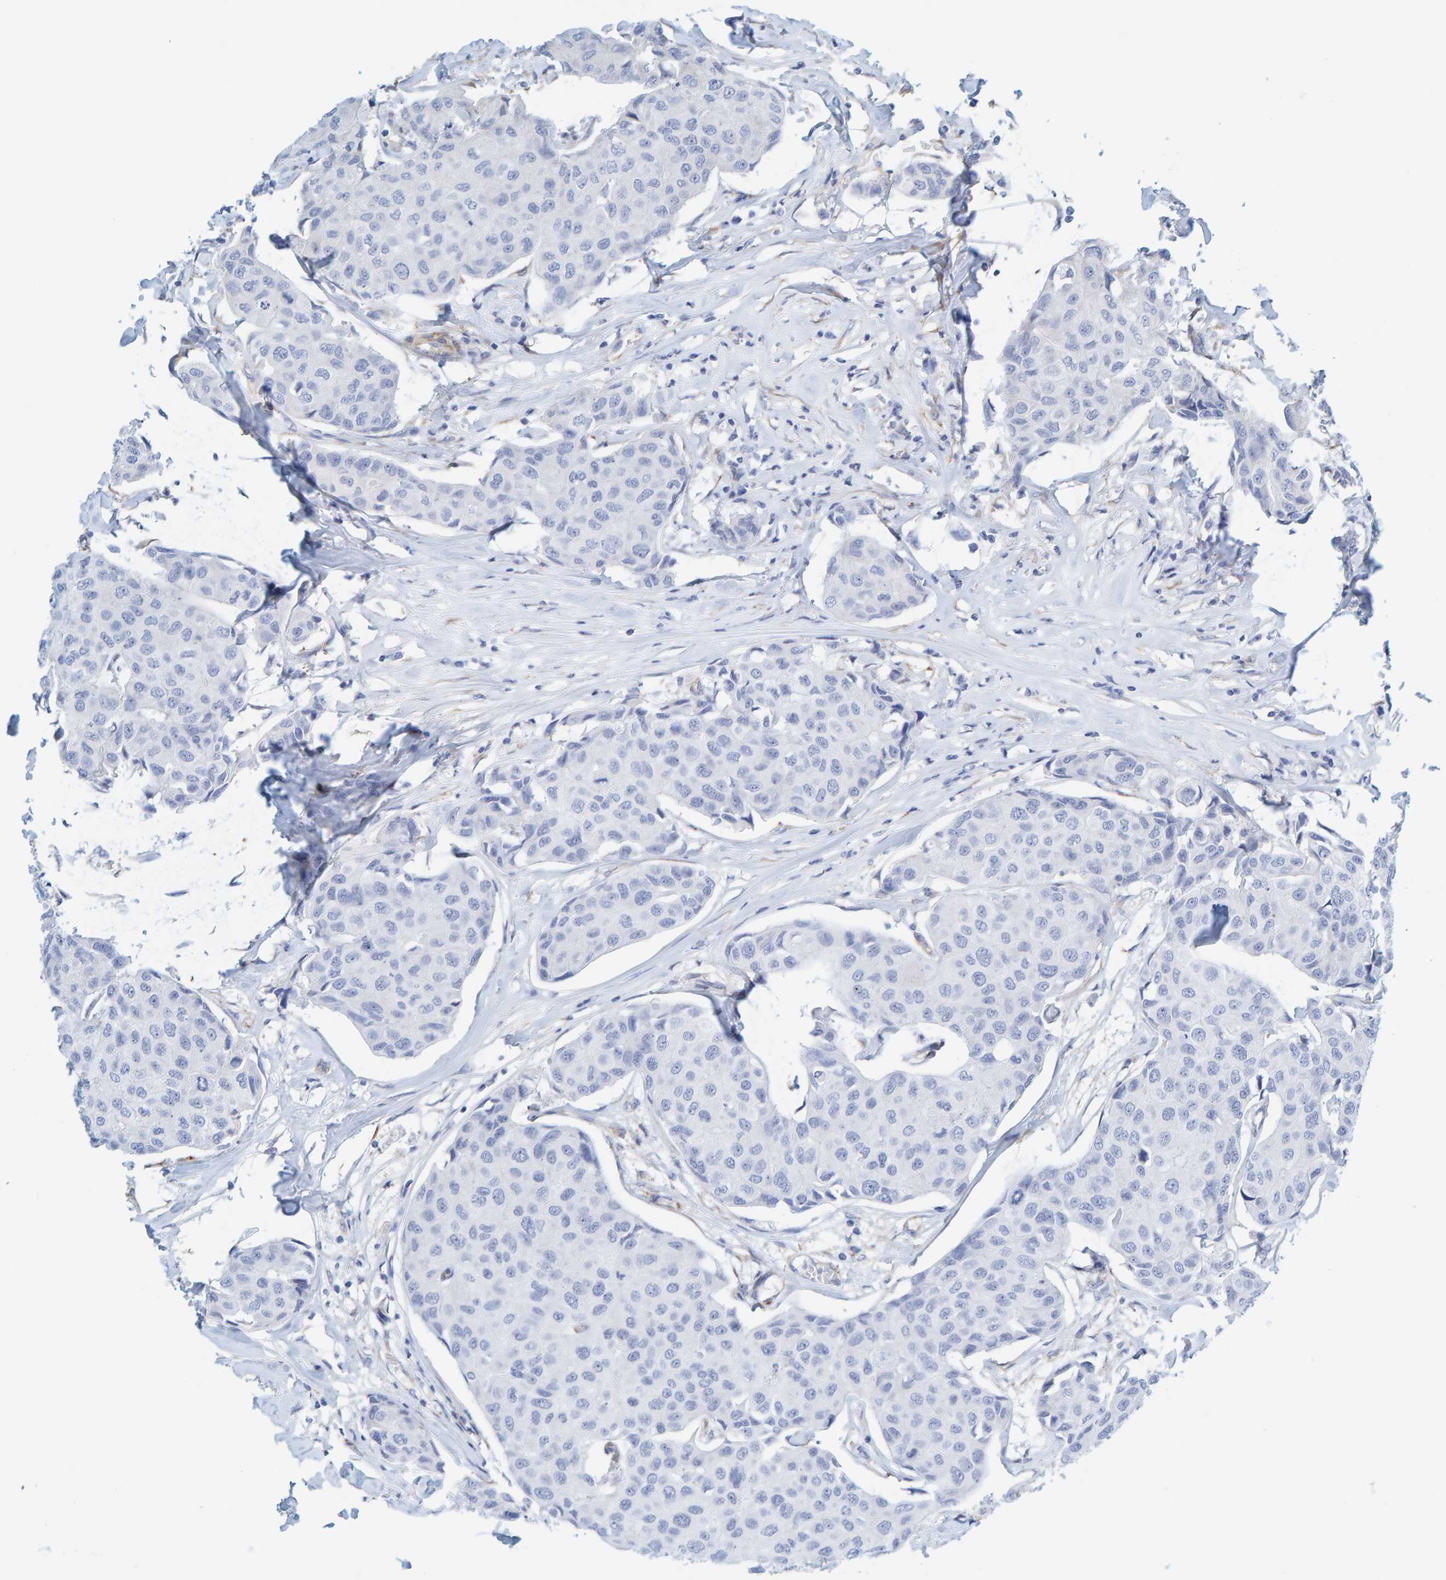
{"staining": {"intensity": "negative", "quantity": "none", "location": "none"}, "tissue": "breast cancer", "cell_type": "Tumor cells", "image_type": "cancer", "snomed": [{"axis": "morphology", "description": "Duct carcinoma"}, {"axis": "topography", "description": "Breast"}], "caption": "High magnification brightfield microscopy of intraductal carcinoma (breast) stained with DAB (brown) and counterstained with hematoxylin (blue): tumor cells show no significant expression. The staining was performed using DAB (3,3'-diaminobenzidine) to visualize the protein expression in brown, while the nuclei were stained in blue with hematoxylin (Magnification: 20x).", "gene": "MAP1B", "patient": {"sex": "female", "age": 80}}